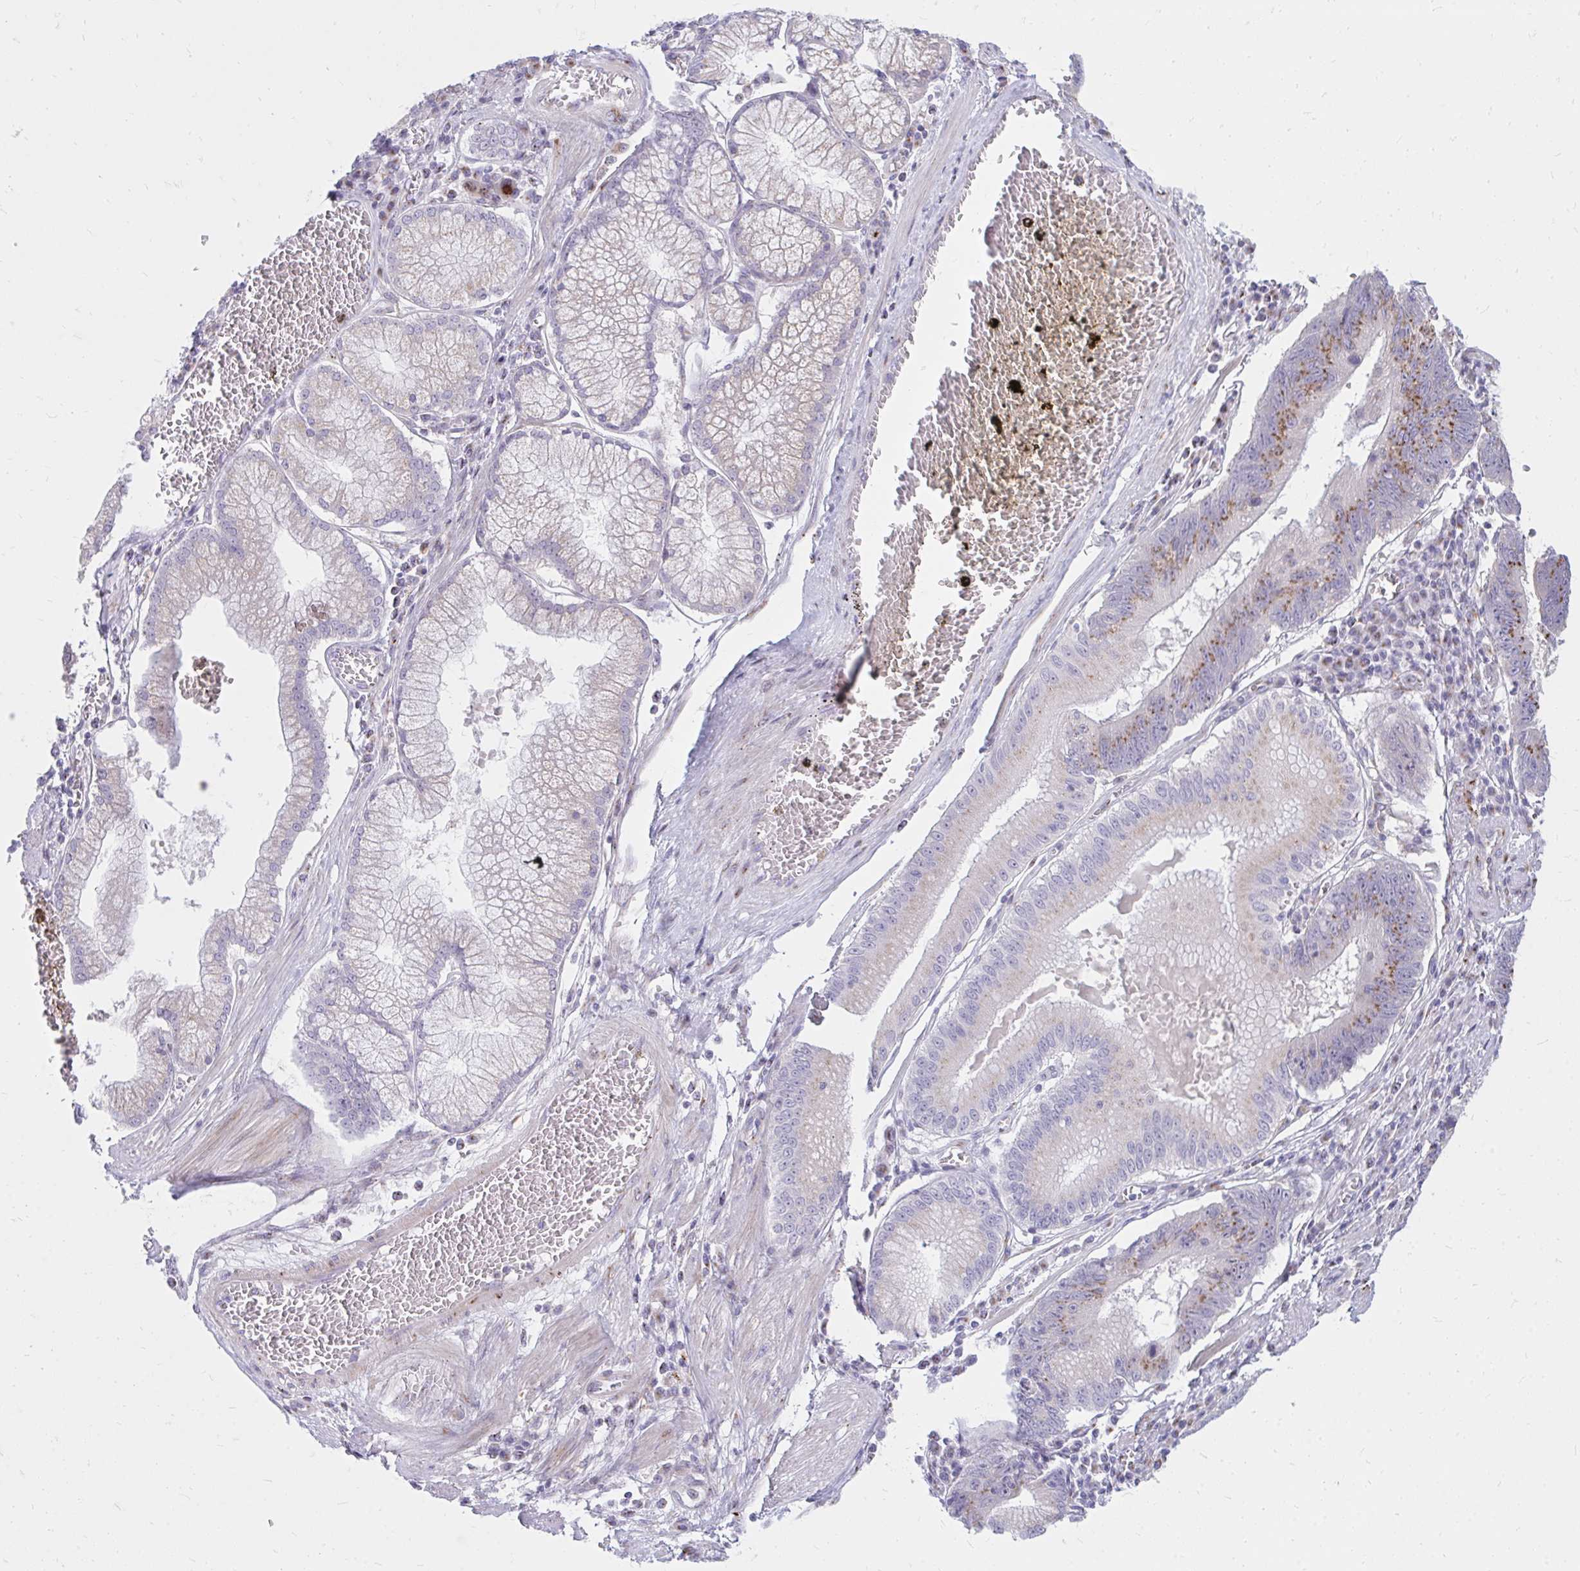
{"staining": {"intensity": "moderate", "quantity": "<25%", "location": "cytoplasmic/membranous"}, "tissue": "stomach cancer", "cell_type": "Tumor cells", "image_type": "cancer", "snomed": [{"axis": "morphology", "description": "Adenocarcinoma, NOS"}, {"axis": "topography", "description": "Stomach"}], "caption": "DAB immunohistochemical staining of human stomach cancer reveals moderate cytoplasmic/membranous protein staining in about <25% of tumor cells.", "gene": "RAB6B", "patient": {"sex": "male", "age": 59}}